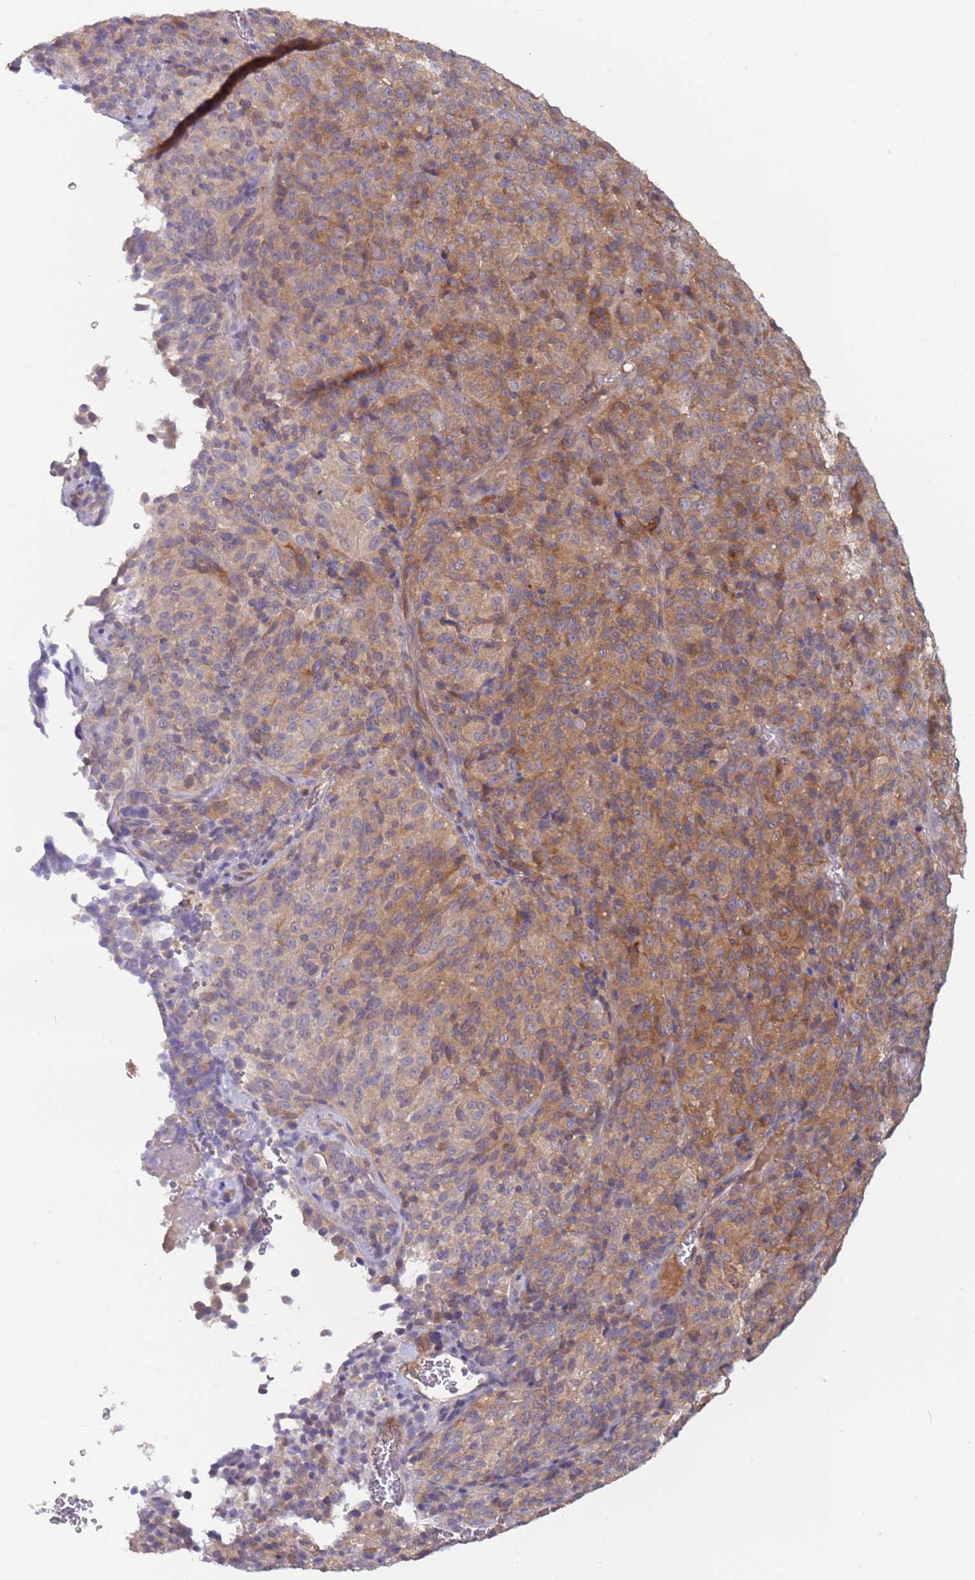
{"staining": {"intensity": "moderate", "quantity": "25%-75%", "location": "cytoplasmic/membranous"}, "tissue": "melanoma", "cell_type": "Tumor cells", "image_type": "cancer", "snomed": [{"axis": "morphology", "description": "Malignant melanoma, Metastatic site"}, {"axis": "topography", "description": "Brain"}], "caption": "Immunohistochemical staining of human melanoma exhibits moderate cytoplasmic/membranous protein expression in about 25%-75% of tumor cells.", "gene": "GSDMD", "patient": {"sex": "female", "age": 56}}